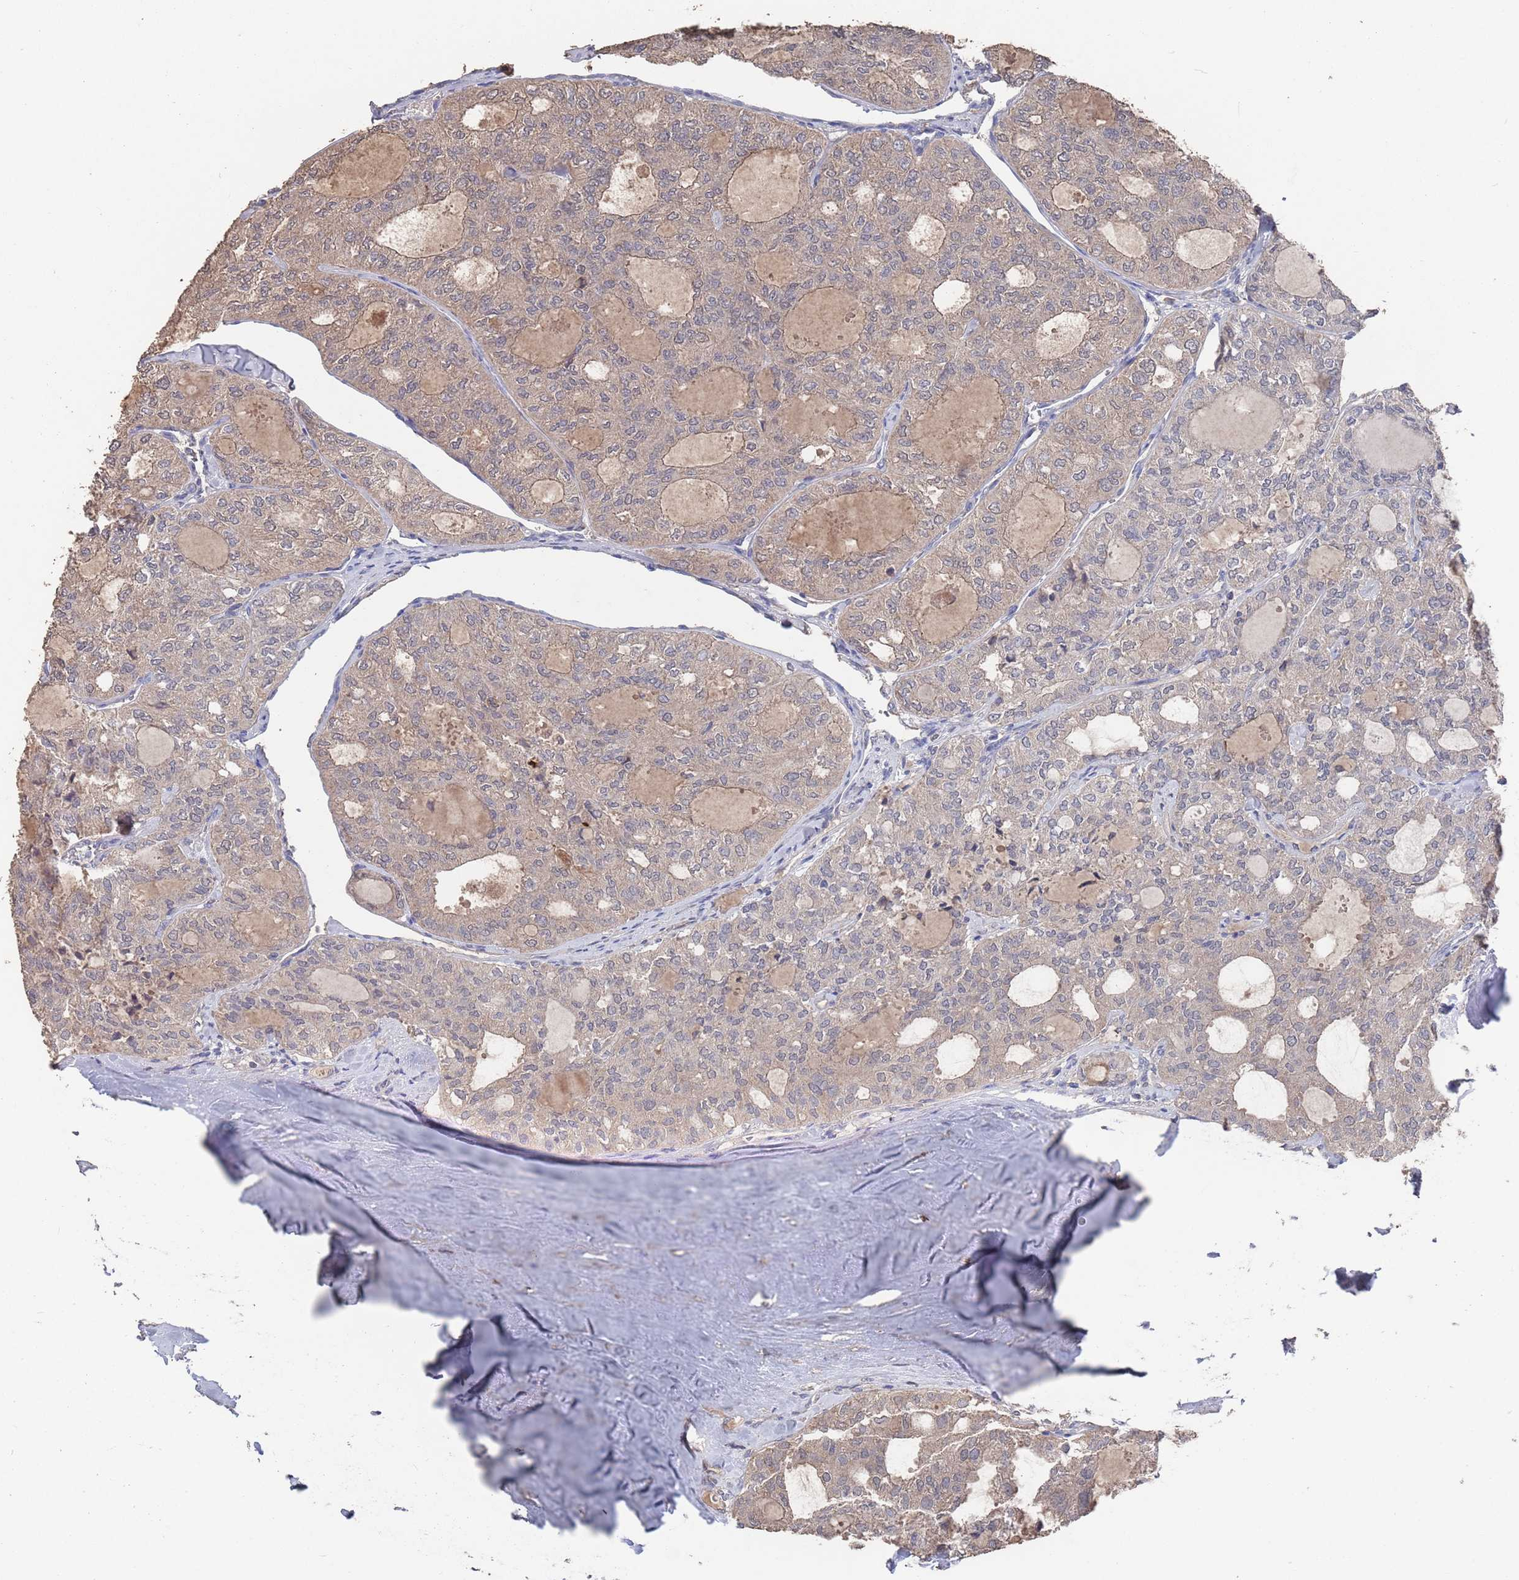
{"staining": {"intensity": "weak", "quantity": "<25%", "location": "cytoplasmic/membranous"}, "tissue": "thyroid cancer", "cell_type": "Tumor cells", "image_type": "cancer", "snomed": [{"axis": "morphology", "description": "Follicular adenoma carcinoma, NOS"}, {"axis": "topography", "description": "Thyroid gland"}], "caption": "Photomicrograph shows no protein staining in tumor cells of follicular adenoma carcinoma (thyroid) tissue.", "gene": "BTBD18", "patient": {"sex": "male", "age": 75}}